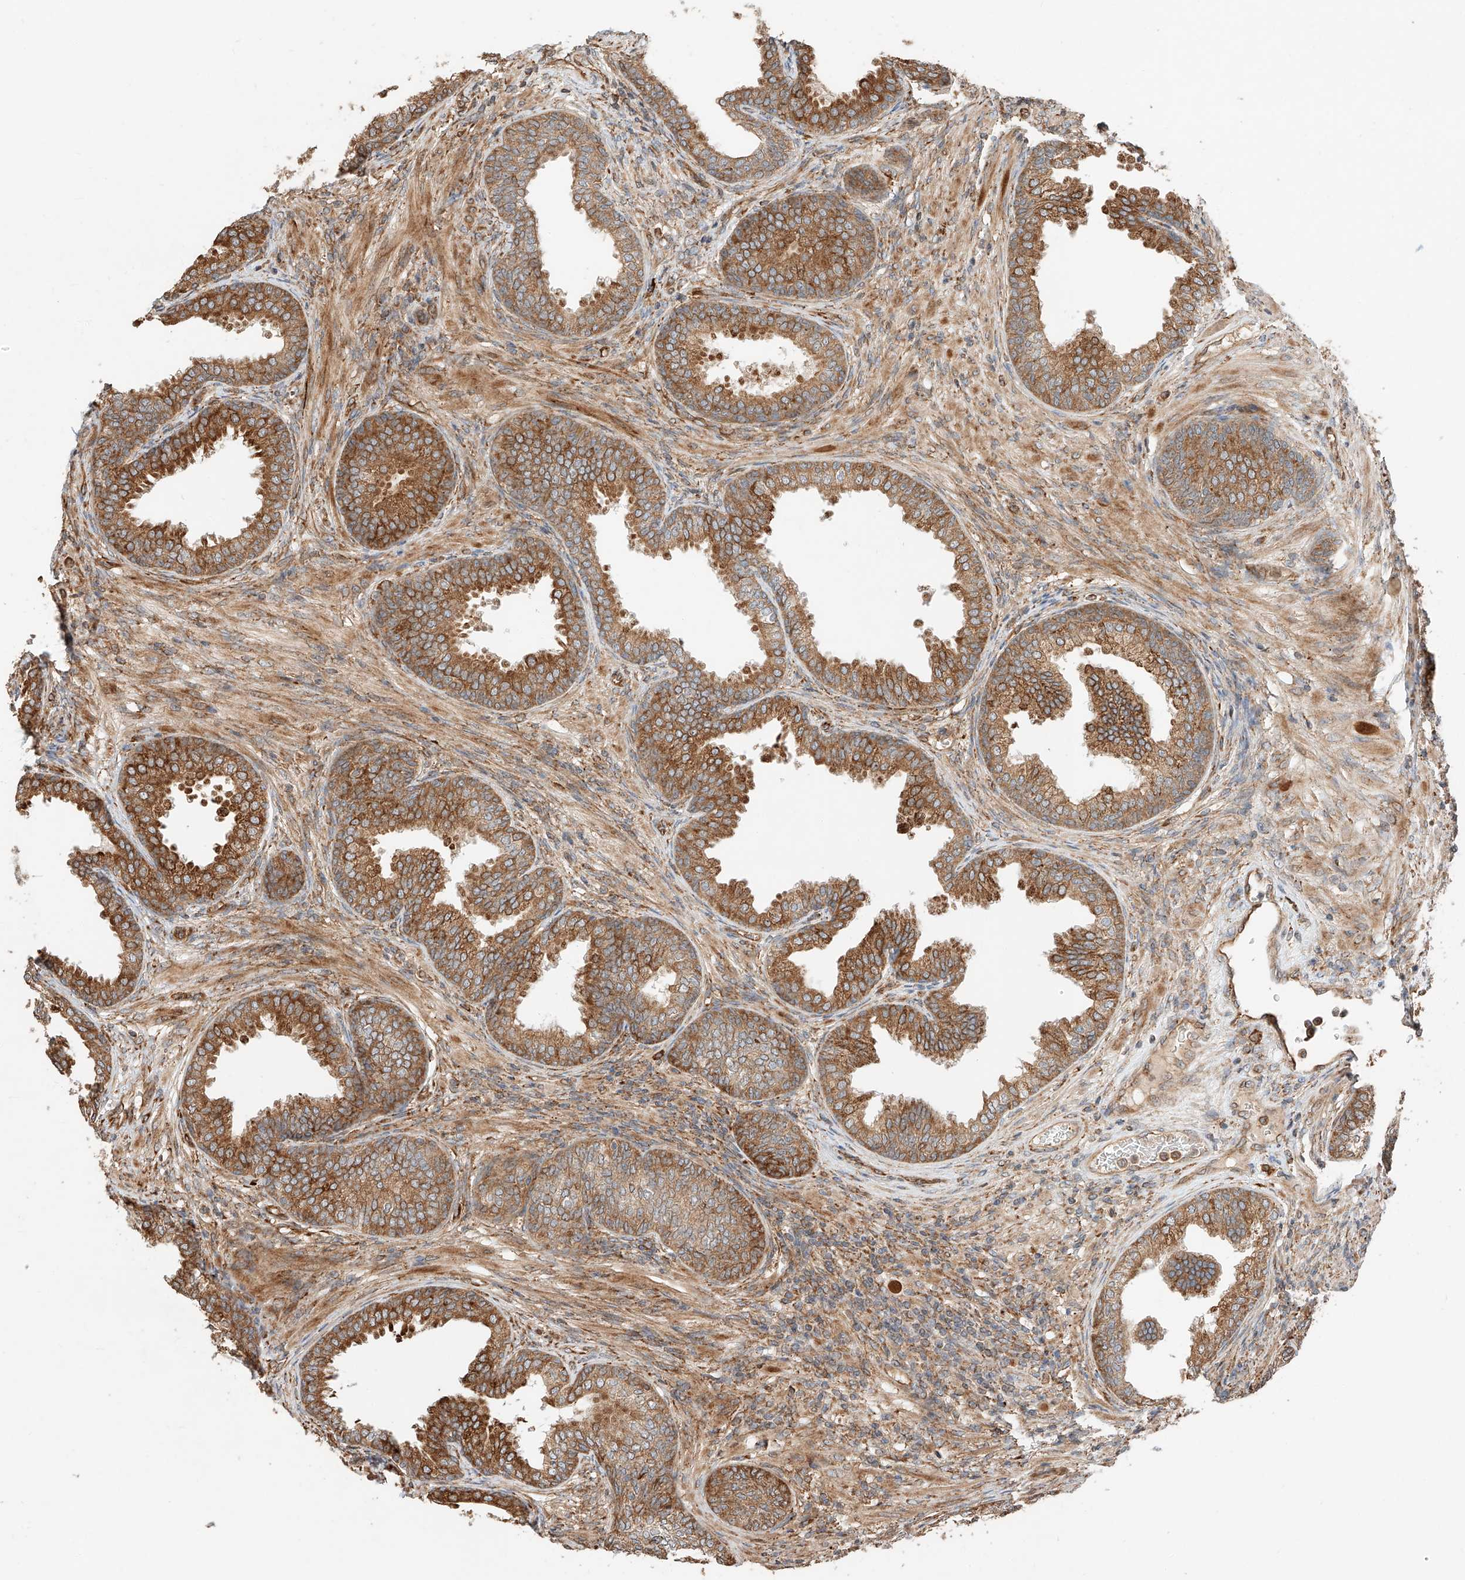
{"staining": {"intensity": "moderate", "quantity": ">75%", "location": "cytoplasmic/membranous"}, "tissue": "prostate", "cell_type": "Glandular cells", "image_type": "normal", "snomed": [{"axis": "morphology", "description": "Normal tissue, NOS"}, {"axis": "topography", "description": "Prostate"}], "caption": "Protein analysis of benign prostate reveals moderate cytoplasmic/membranous expression in about >75% of glandular cells. The protein is stained brown, and the nuclei are stained in blue (DAB (3,3'-diaminobenzidine) IHC with brightfield microscopy, high magnification).", "gene": "ZNF84", "patient": {"sex": "male", "age": 76}}